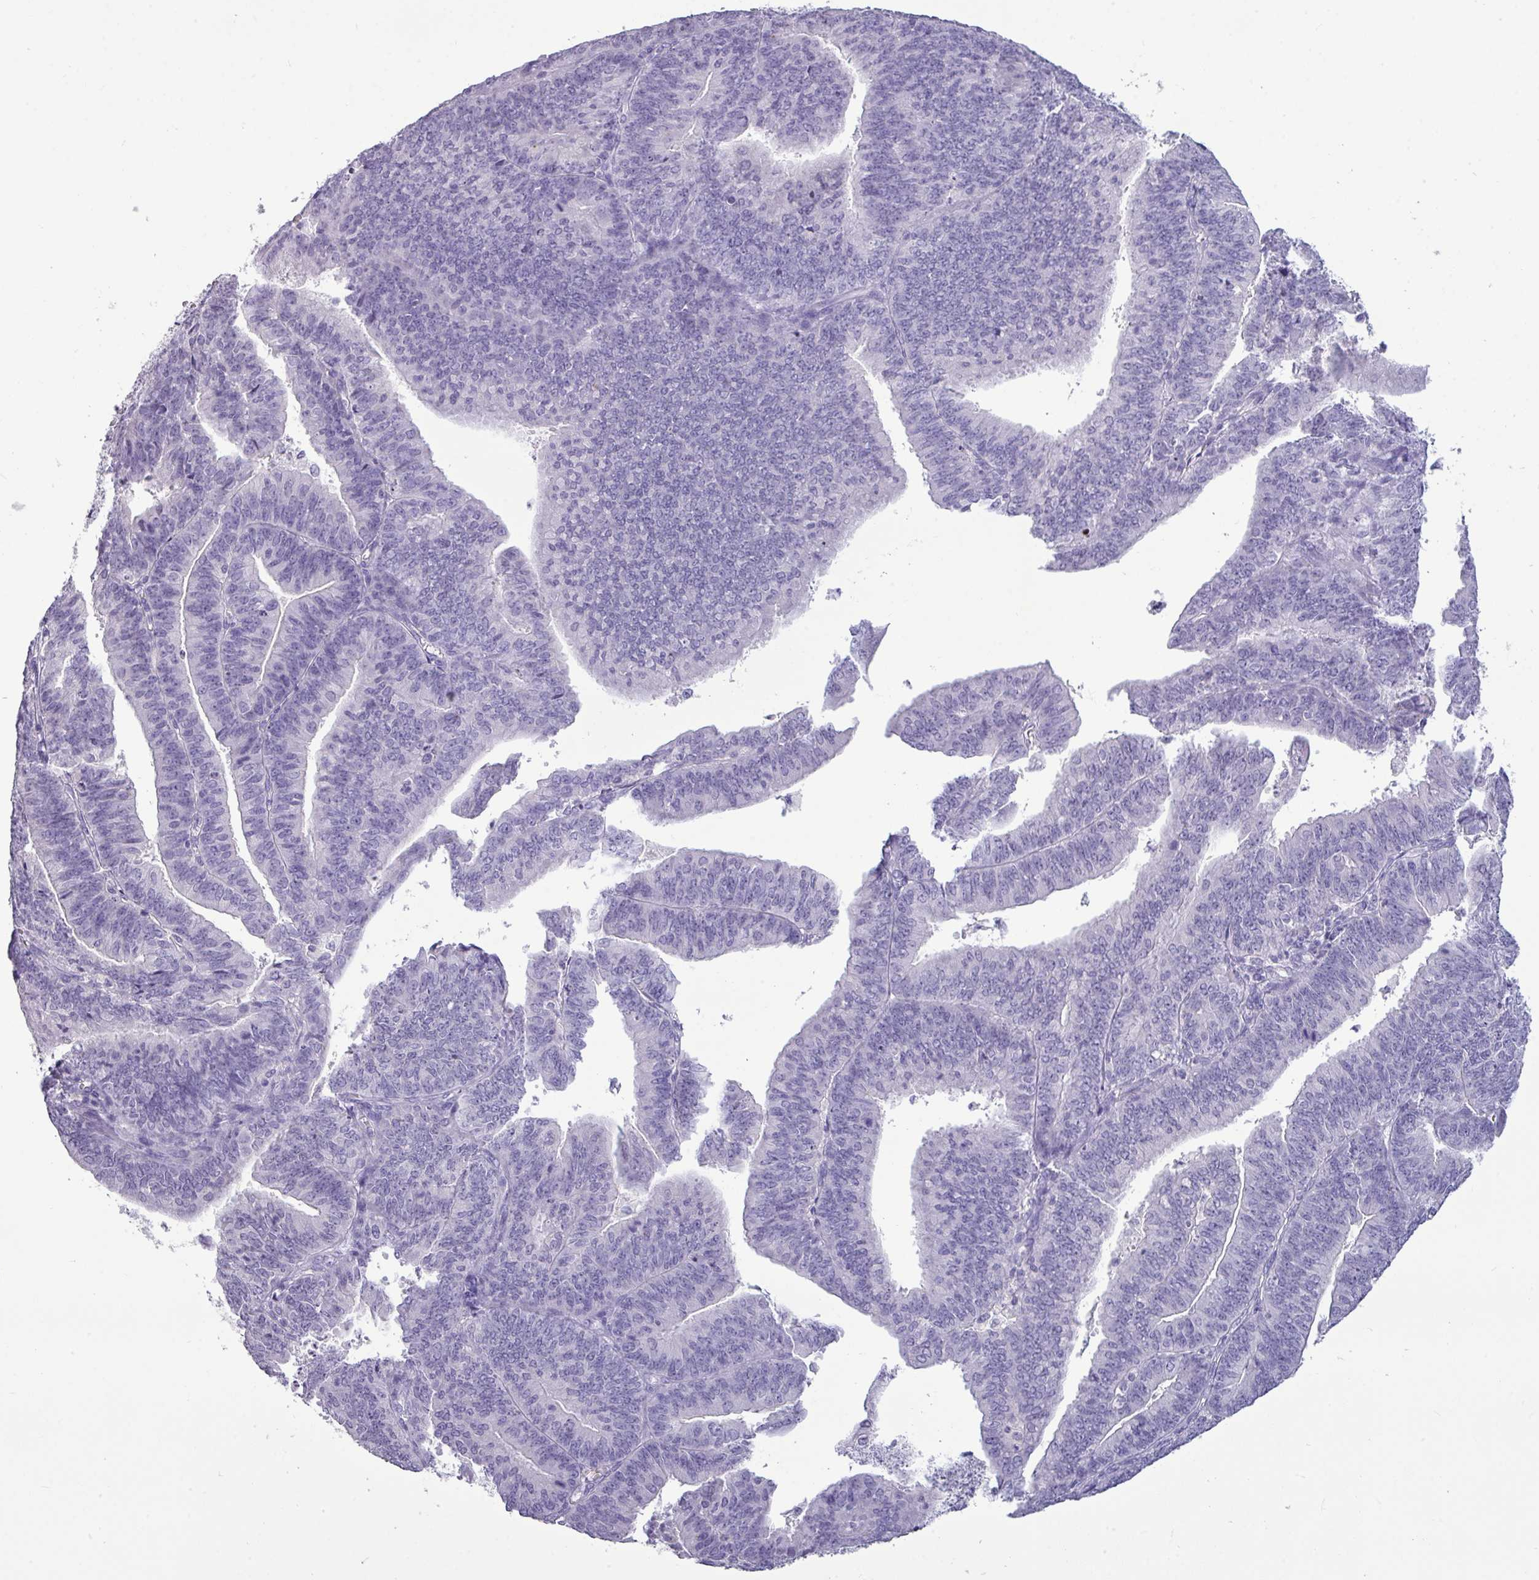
{"staining": {"intensity": "negative", "quantity": "none", "location": "none"}, "tissue": "endometrial cancer", "cell_type": "Tumor cells", "image_type": "cancer", "snomed": [{"axis": "morphology", "description": "Adenocarcinoma, NOS"}, {"axis": "topography", "description": "Endometrium"}], "caption": "This is an IHC image of human endometrial adenocarcinoma. There is no staining in tumor cells.", "gene": "TMEM91", "patient": {"sex": "female", "age": 73}}